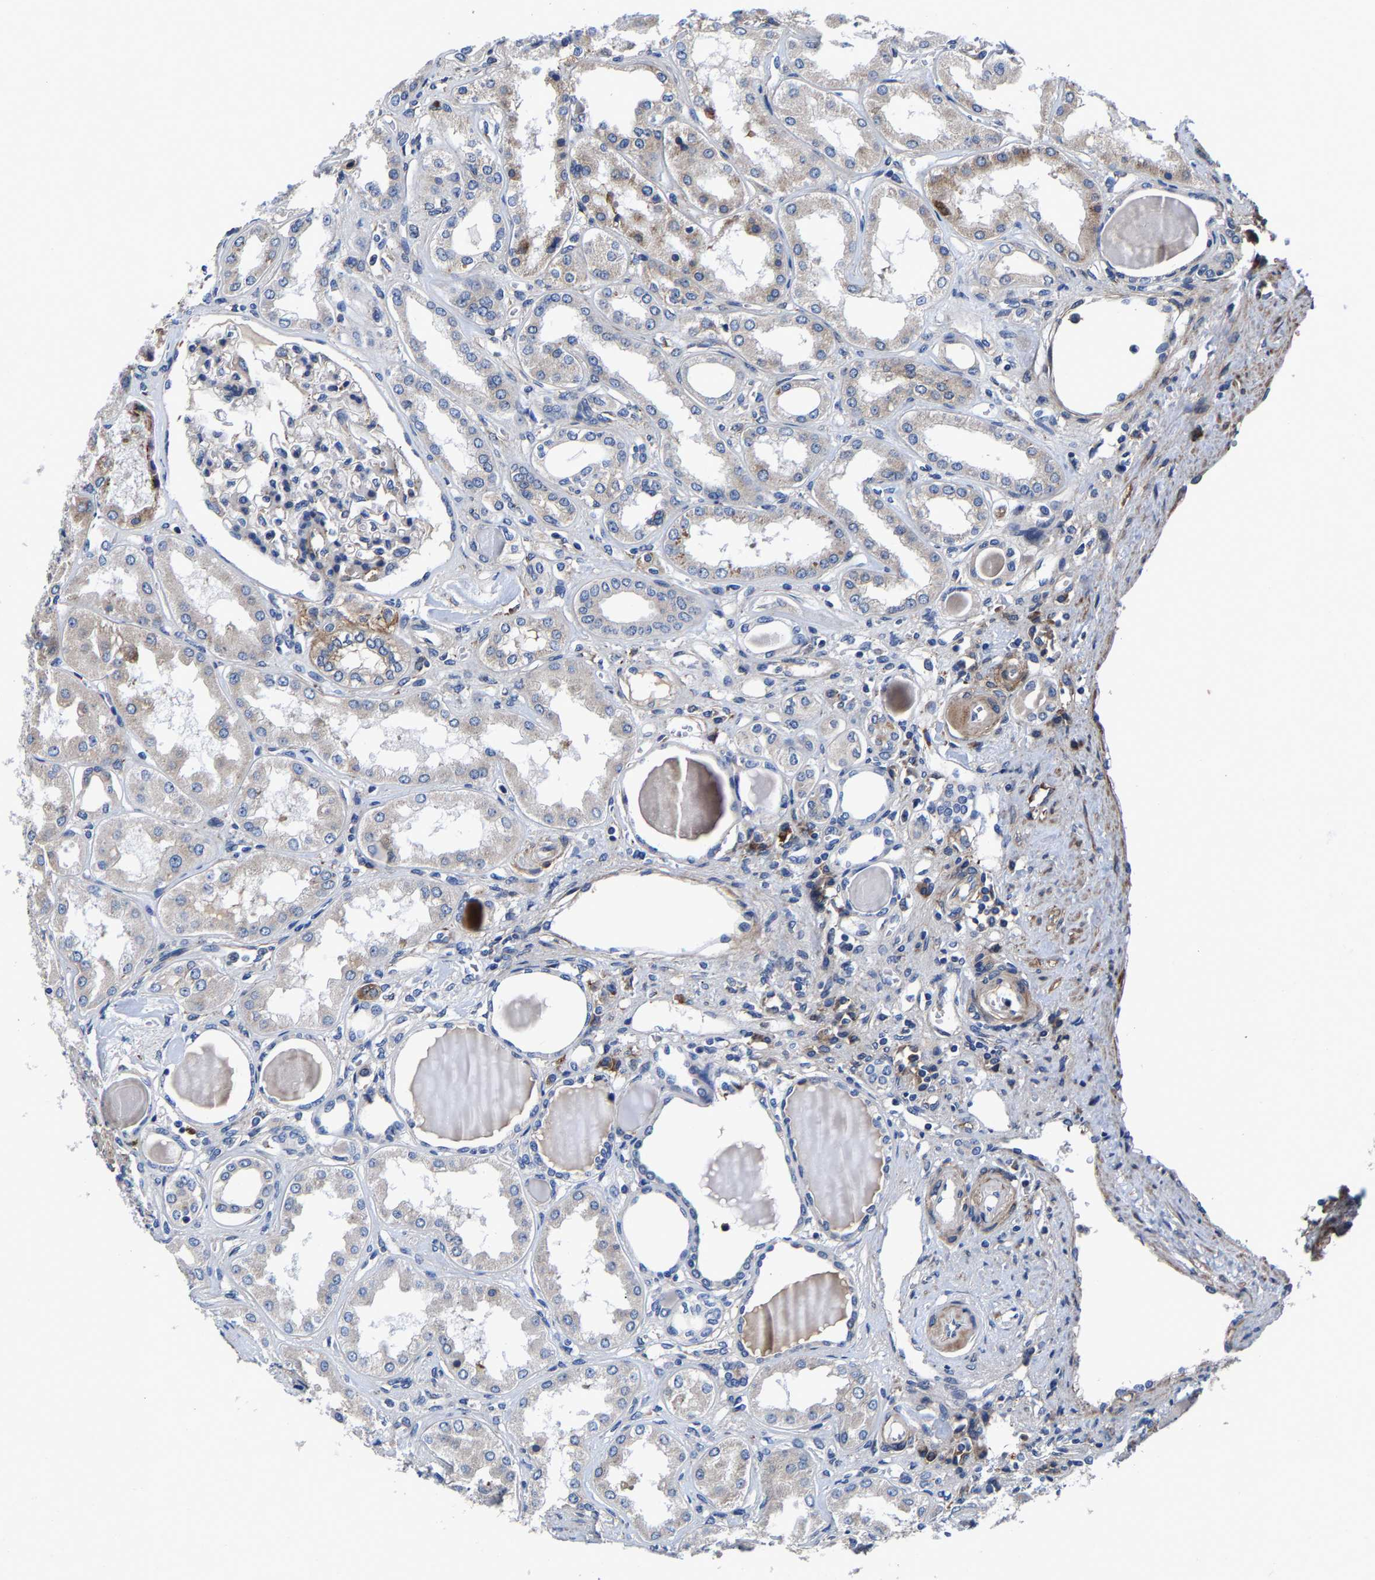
{"staining": {"intensity": "negative", "quantity": "none", "location": "none"}, "tissue": "kidney", "cell_type": "Cells in glomeruli", "image_type": "normal", "snomed": [{"axis": "morphology", "description": "Normal tissue, NOS"}, {"axis": "topography", "description": "Kidney"}], "caption": "This image is of normal kidney stained with IHC to label a protein in brown with the nuclei are counter-stained blue. There is no expression in cells in glomeruli. (Brightfield microscopy of DAB IHC at high magnification).", "gene": "SLC12A2", "patient": {"sex": "female", "age": 56}}